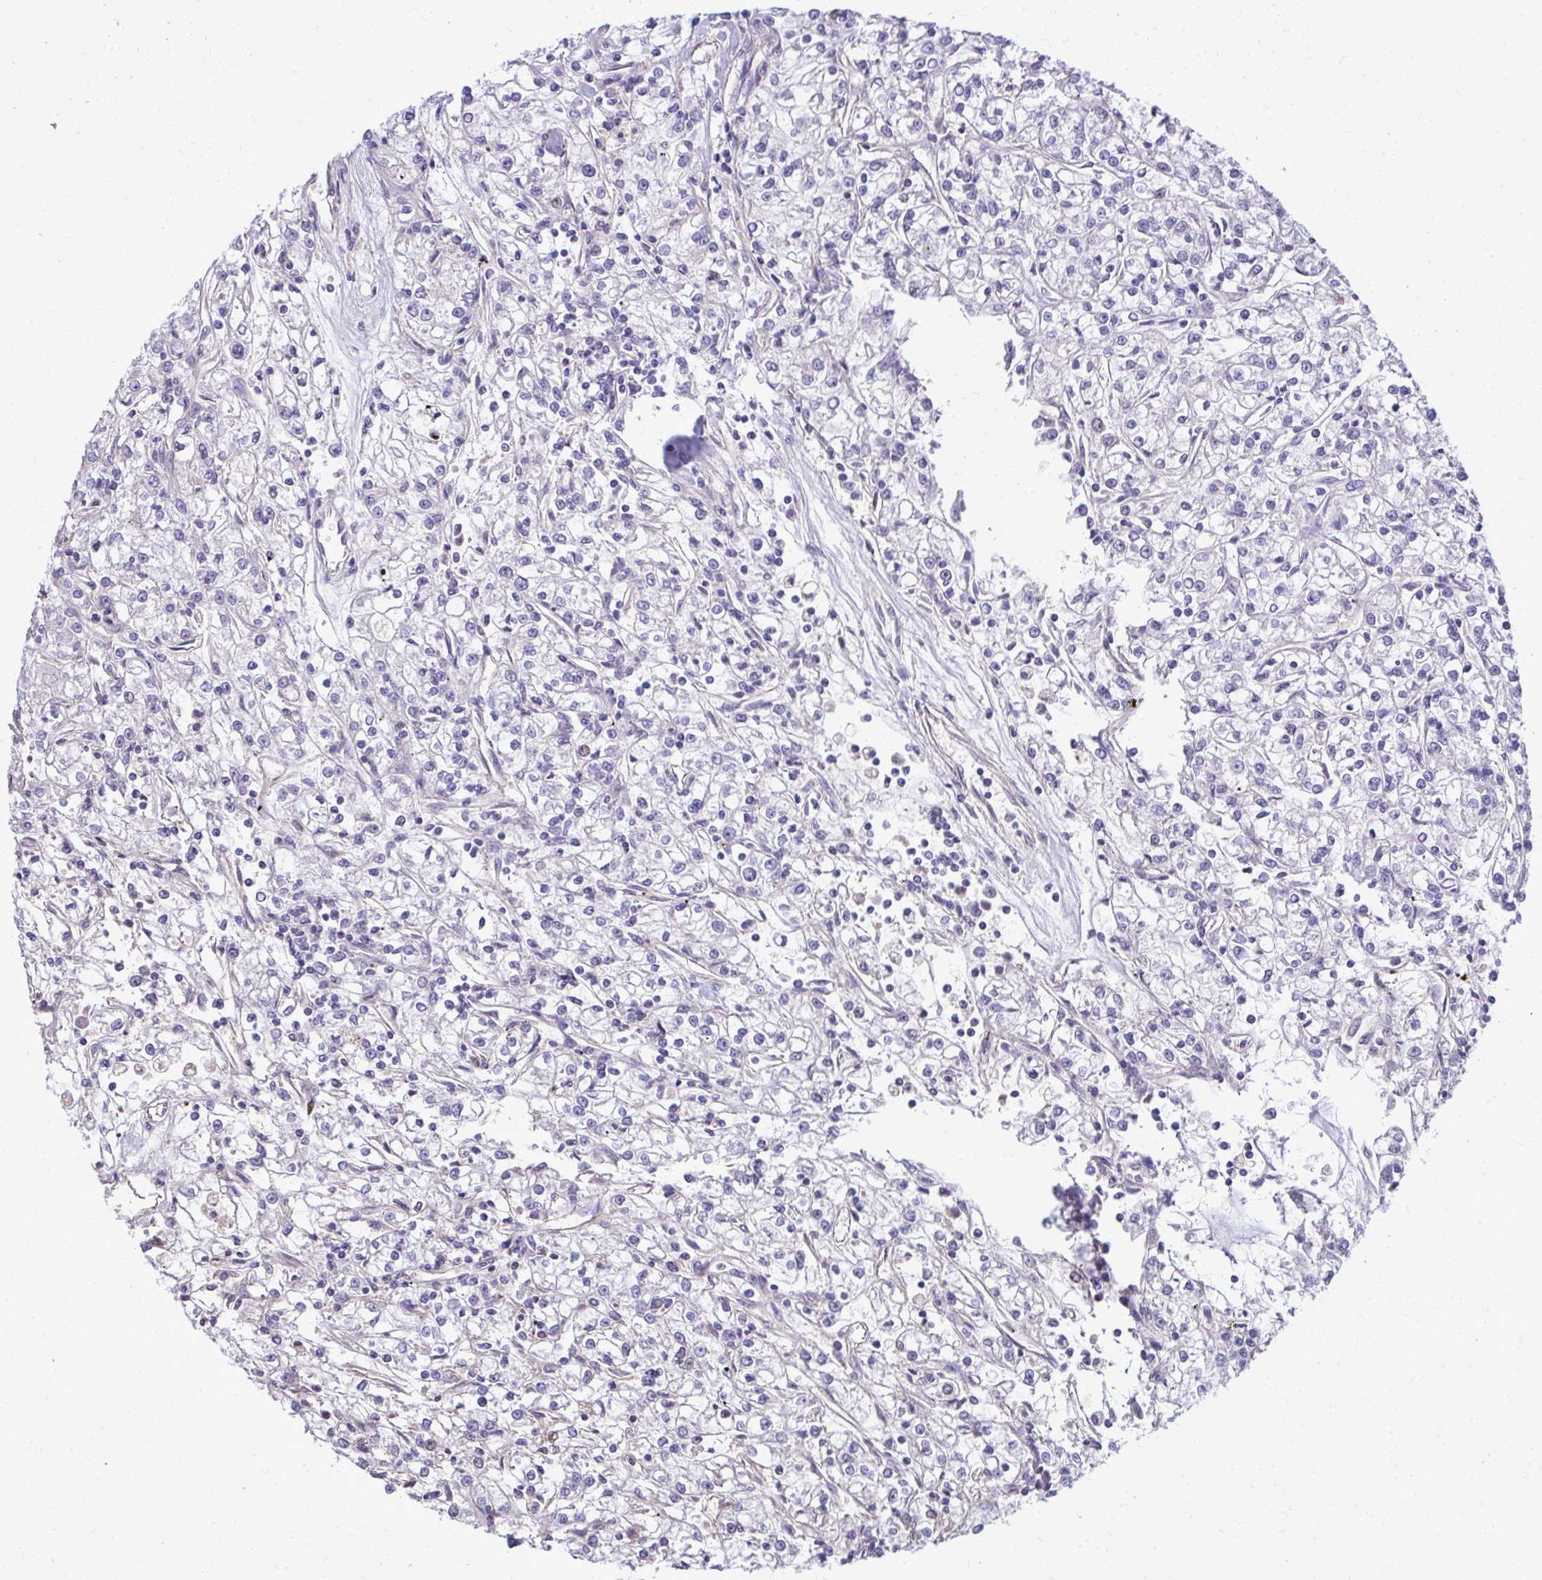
{"staining": {"intensity": "negative", "quantity": "none", "location": "none"}, "tissue": "renal cancer", "cell_type": "Tumor cells", "image_type": "cancer", "snomed": [{"axis": "morphology", "description": "Adenocarcinoma, NOS"}, {"axis": "topography", "description": "Kidney"}], "caption": "Tumor cells are negative for protein expression in human adenocarcinoma (renal).", "gene": "RUNDC3B", "patient": {"sex": "female", "age": 59}}